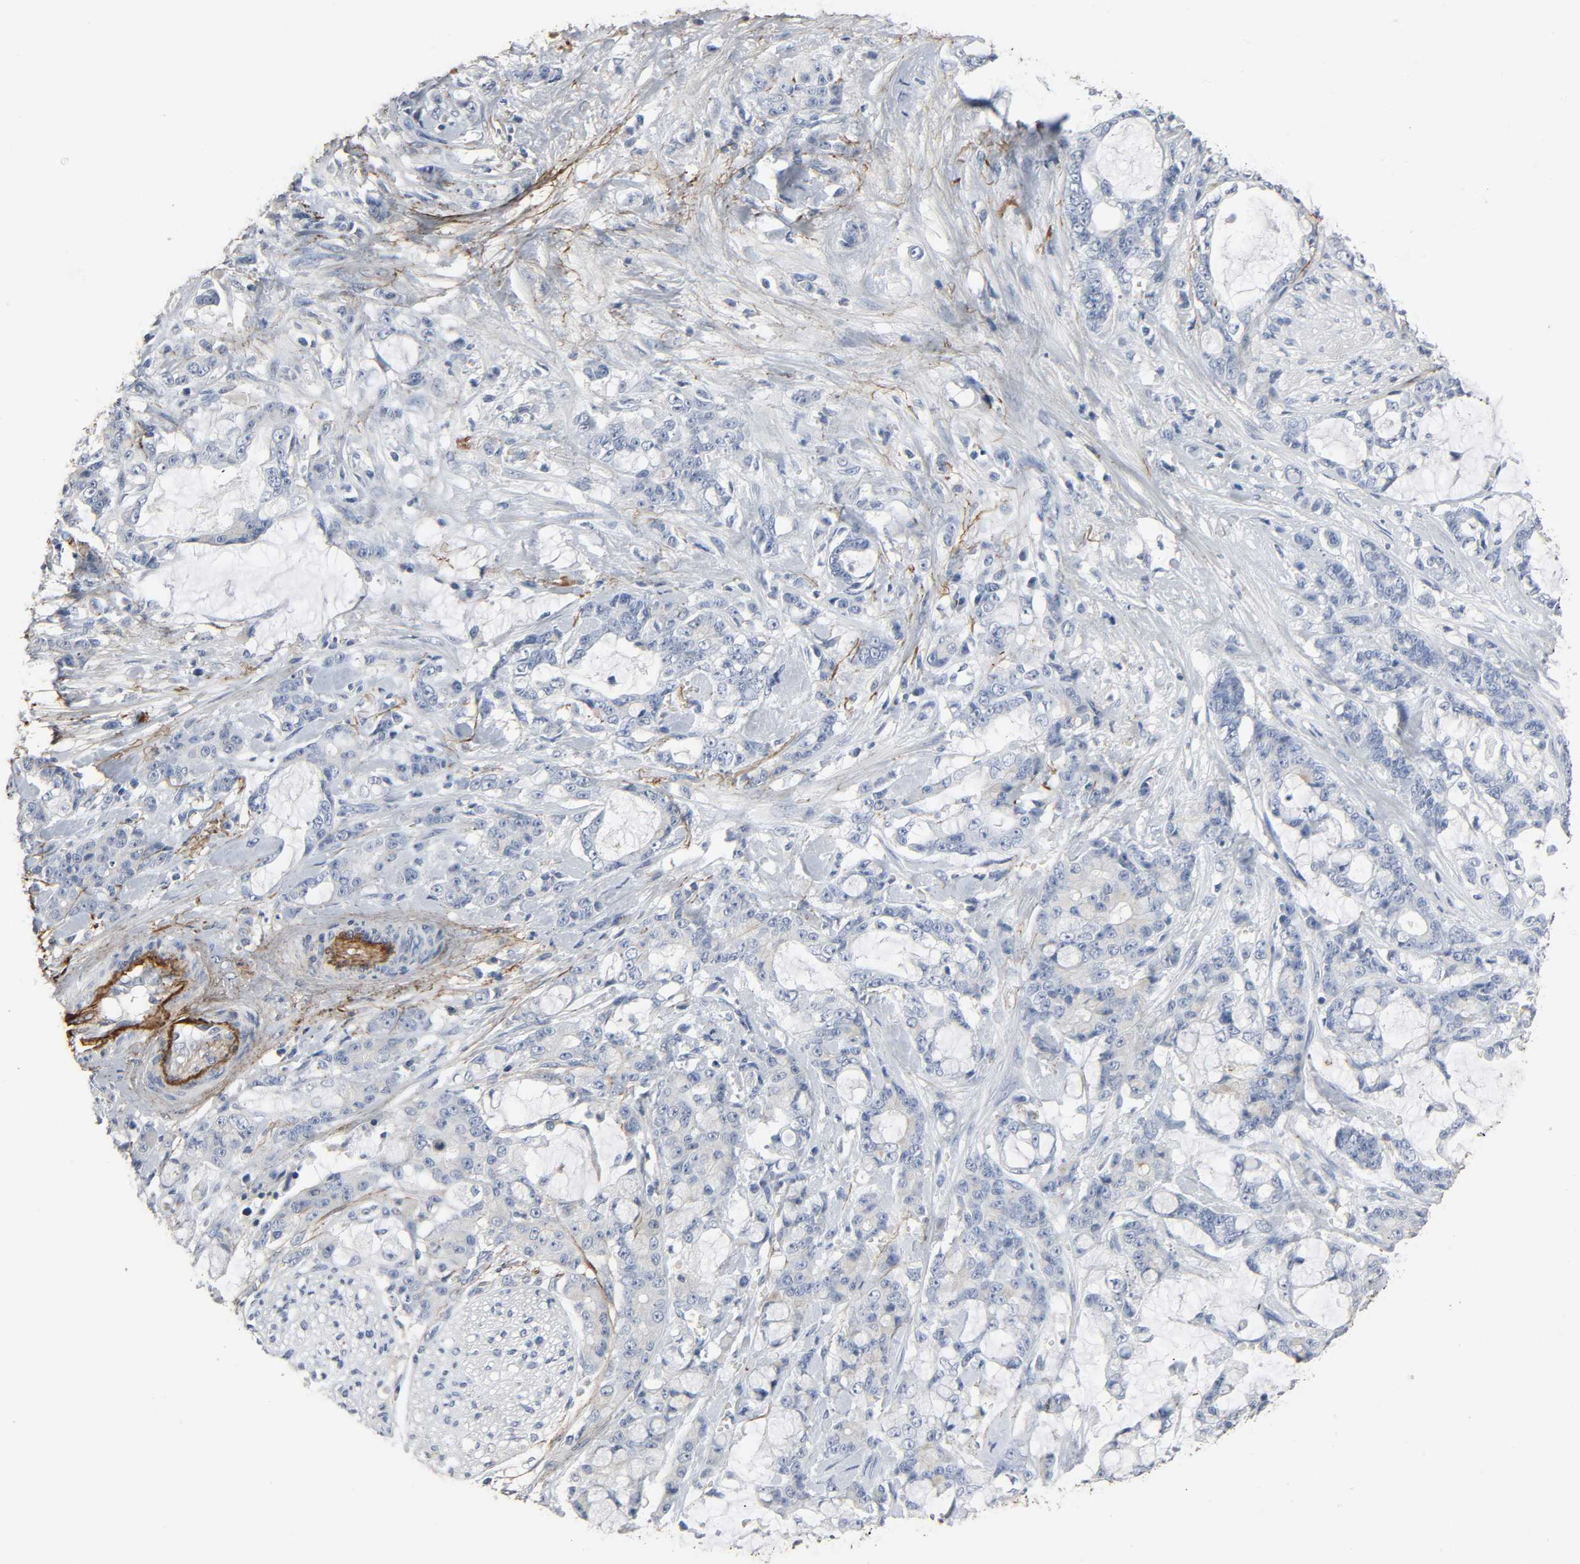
{"staining": {"intensity": "negative", "quantity": "none", "location": "none"}, "tissue": "pancreatic cancer", "cell_type": "Tumor cells", "image_type": "cancer", "snomed": [{"axis": "morphology", "description": "Adenocarcinoma, NOS"}, {"axis": "topography", "description": "Pancreas"}], "caption": "Histopathology image shows no significant protein staining in tumor cells of pancreatic adenocarcinoma.", "gene": "FBLN5", "patient": {"sex": "female", "age": 73}}